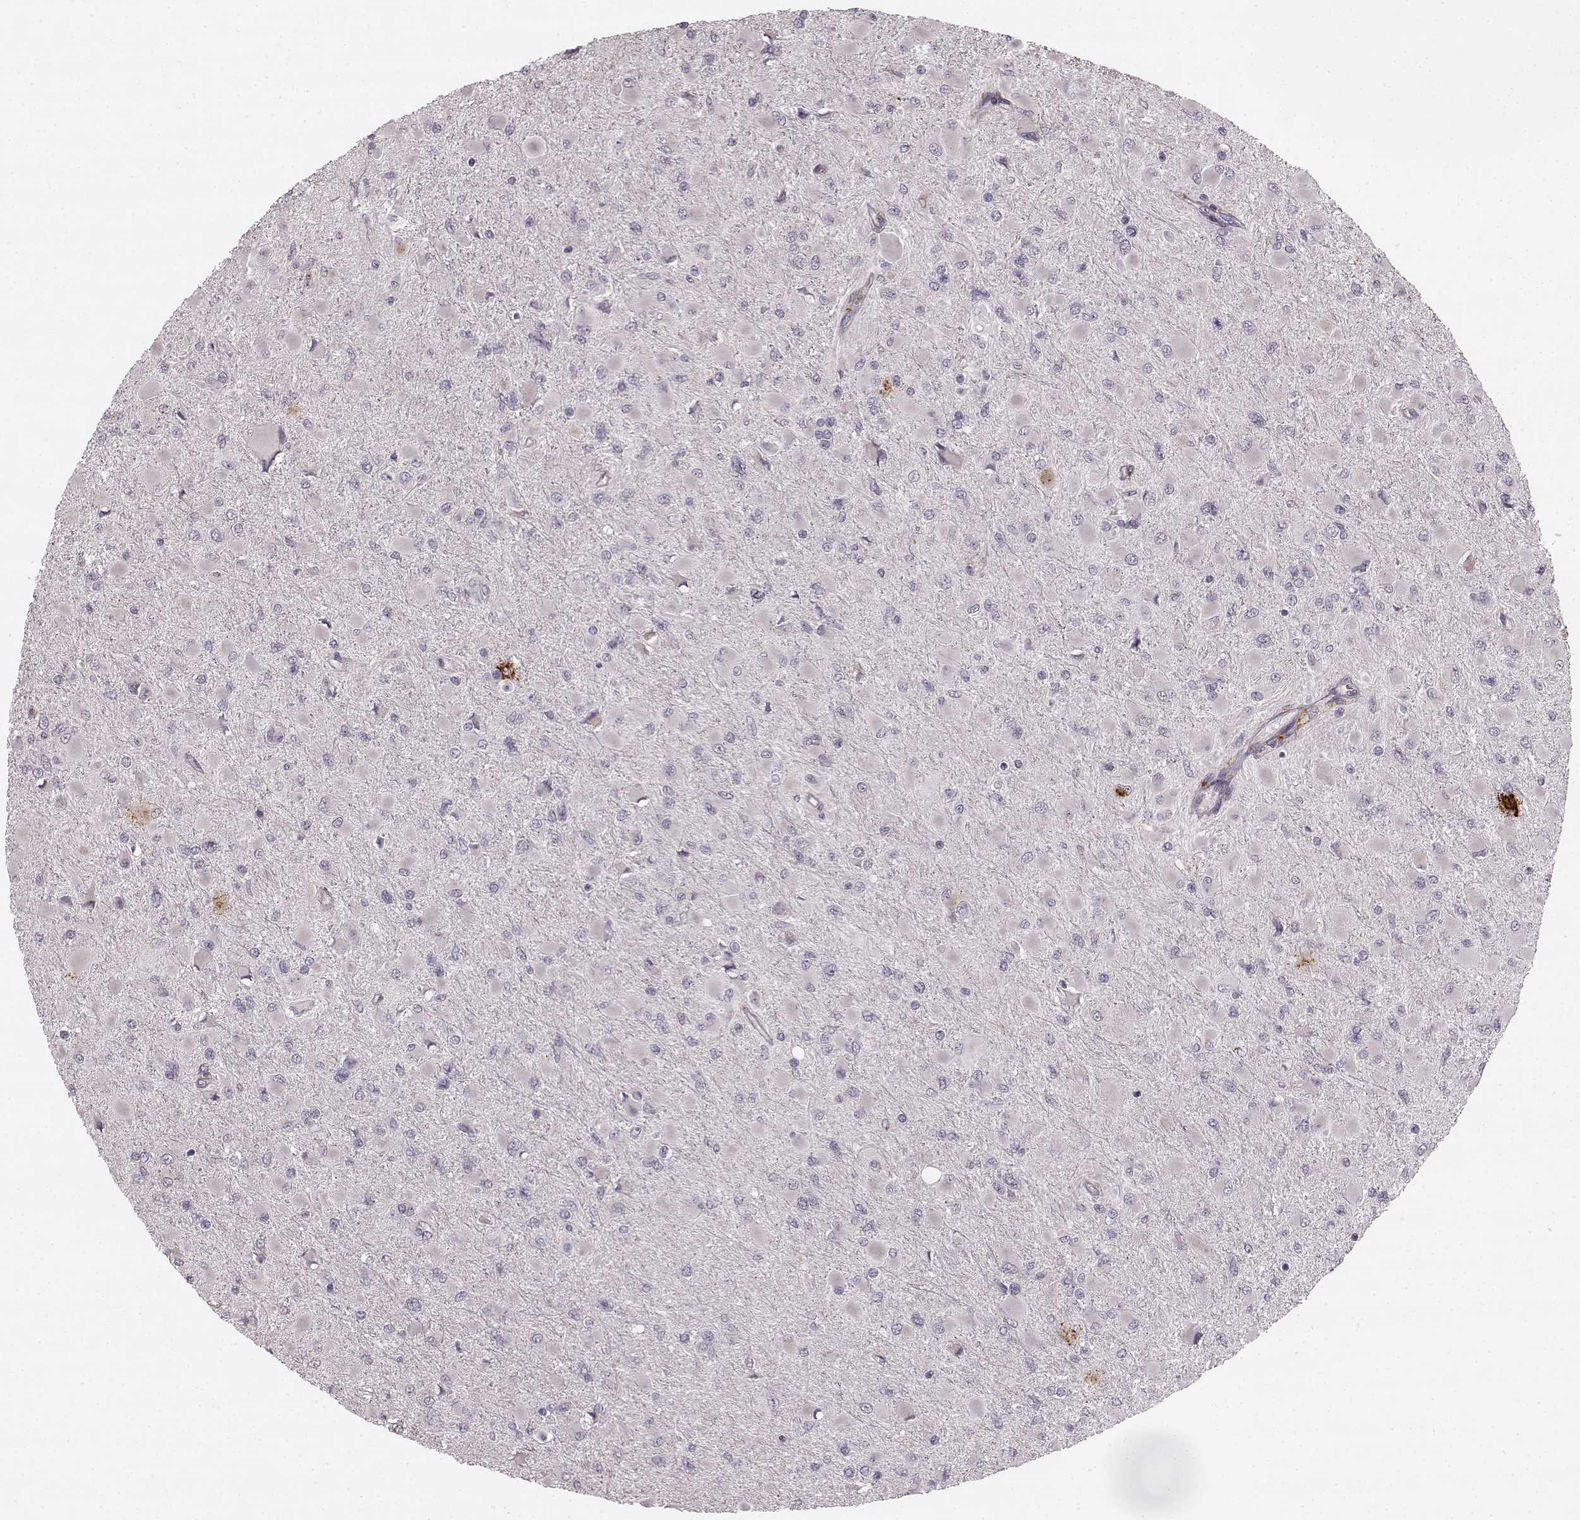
{"staining": {"intensity": "negative", "quantity": "none", "location": "none"}, "tissue": "glioma", "cell_type": "Tumor cells", "image_type": "cancer", "snomed": [{"axis": "morphology", "description": "Glioma, malignant, High grade"}, {"axis": "topography", "description": "Cerebral cortex"}], "caption": "Glioma stained for a protein using immunohistochemistry (IHC) displays no staining tumor cells.", "gene": "HMMR", "patient": {"sex": "female", "age": 36}}